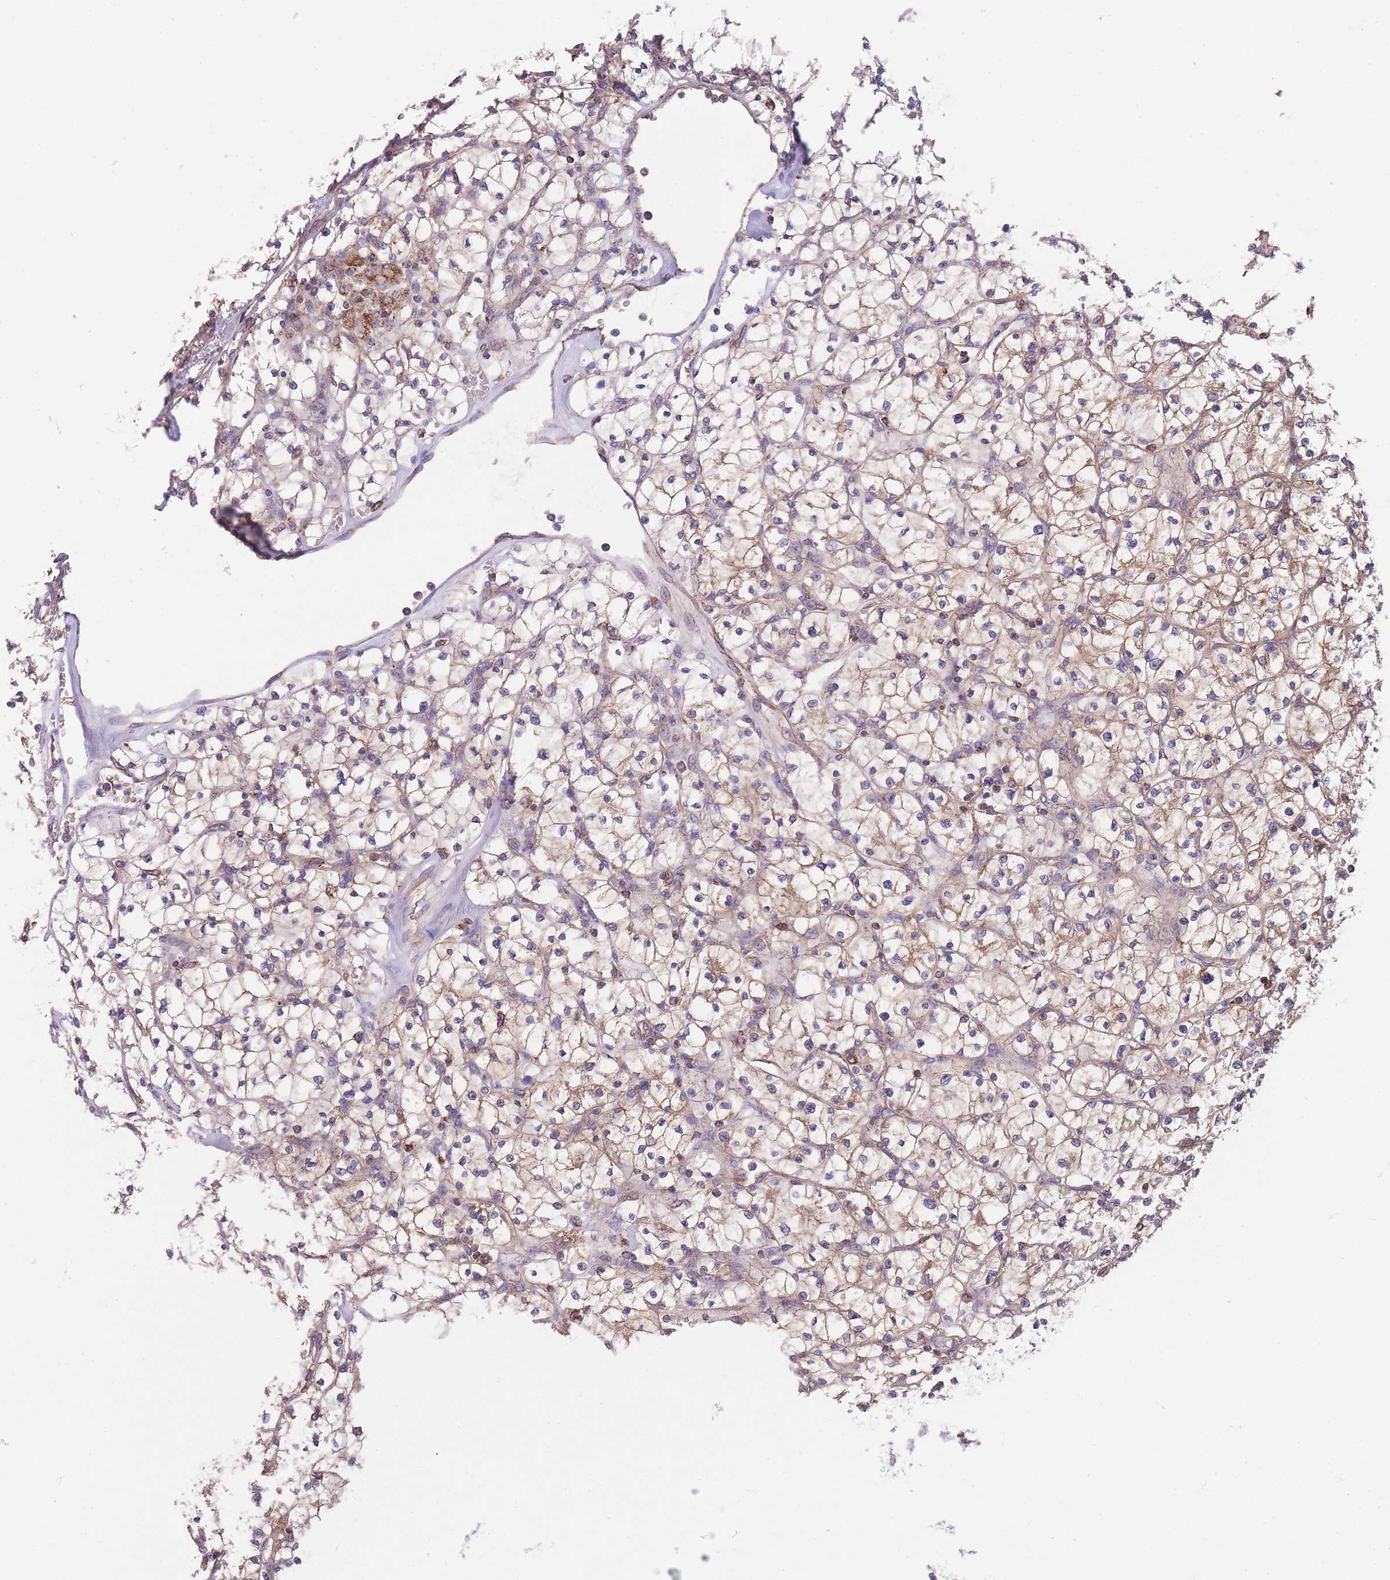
{"staining": {"intensity": "moderate", "quantity": "<25%", "location": "cytoplasmic/membranous"}, "tissue": "renal cancer", "cell_type": "Tumor cells", "image_type": "cancer", "snomed": [{"axis": "morphology", "description": "Adenocarcinoma, NOS"}, {"axis": "topography", "description": "Kidney"}], "caption": "About <25% of tumor cells in adenocarcinoma (renal) display moderate cytoplasmic/membranous protein positivity as visualized by brown immunohistochemical staining.", "gene": "ST3GAL3", "patient": {"sex": "female", "age": 64}}